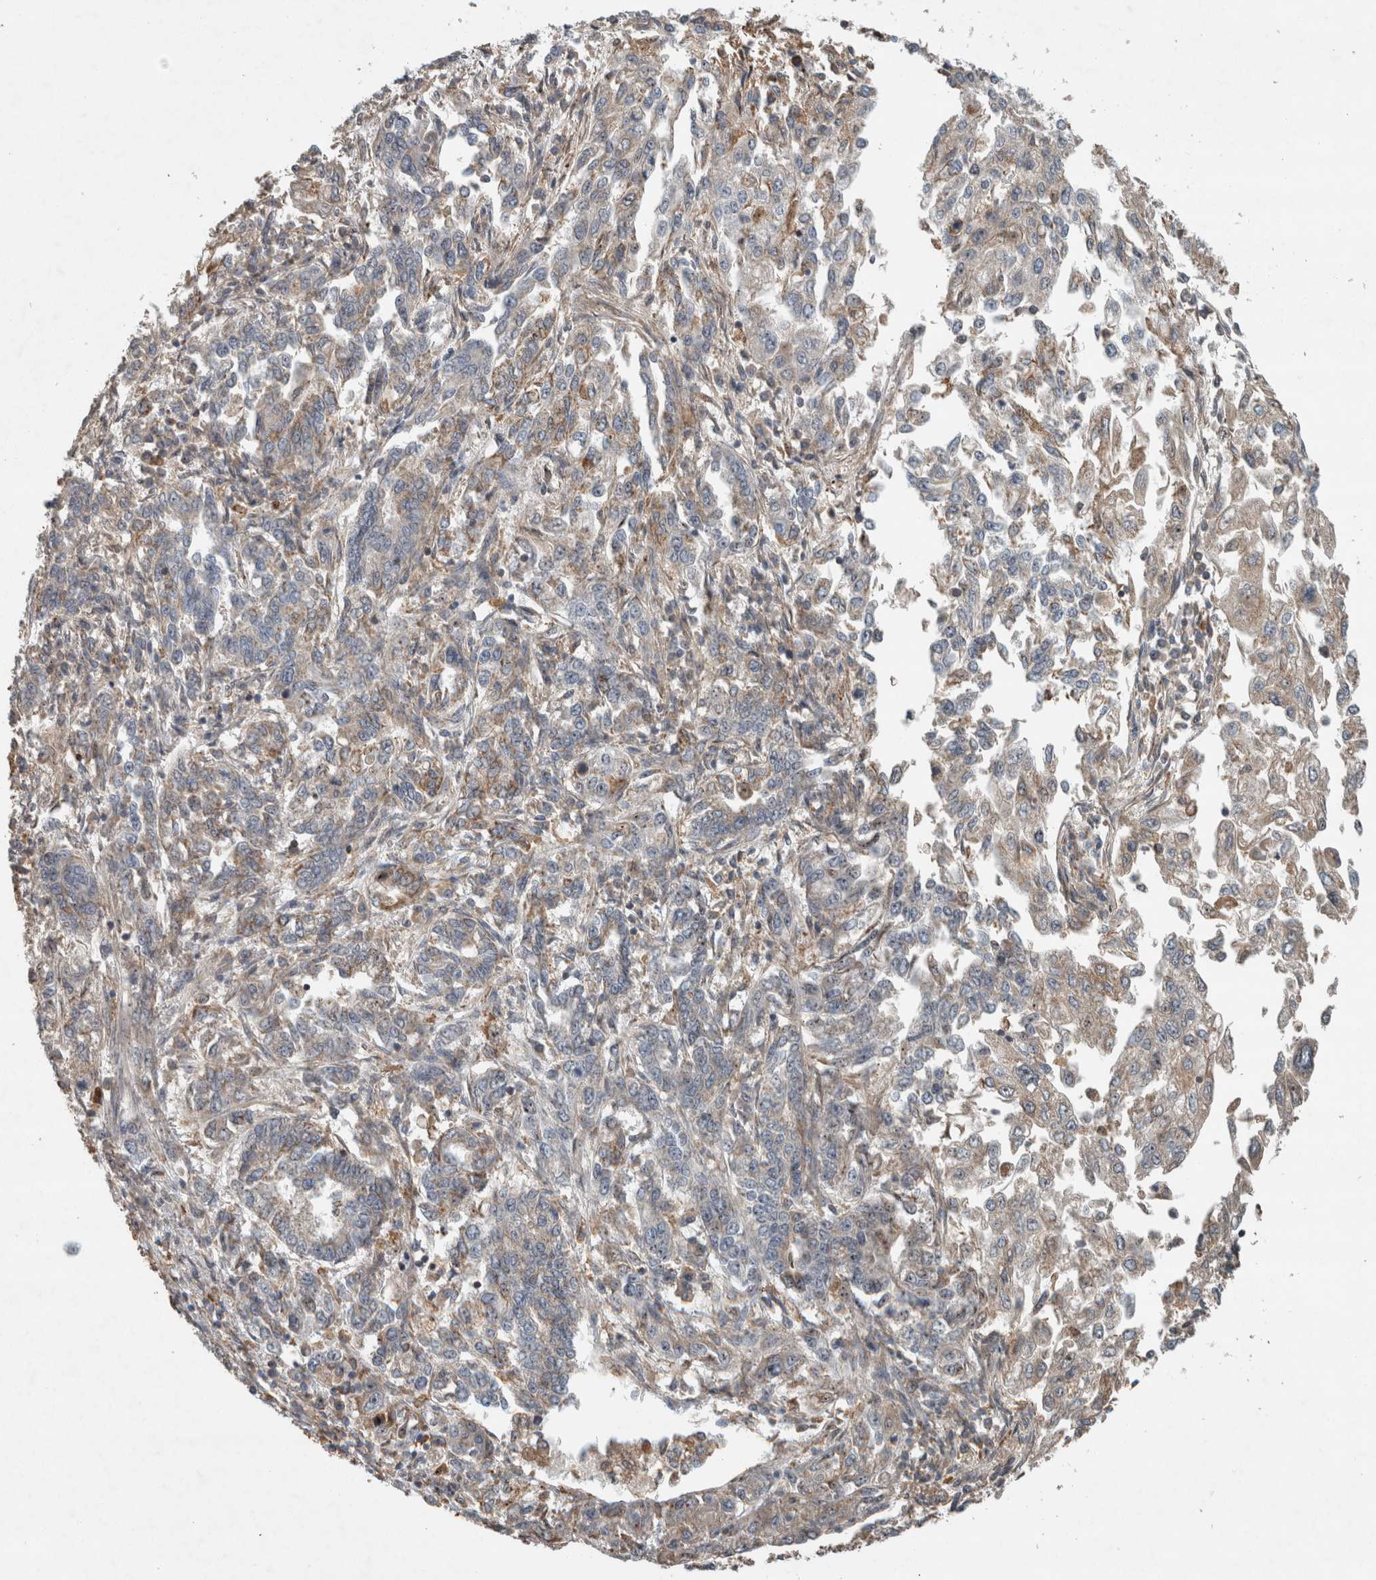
{"staining": {"intensity": "weak", "quantity": "25%-75%", "location": "cytoplasmic/membranous"}, "tissue": "endometrial cancer", "cell_type": "Tumor cells", "image_type": "cancer", "snomed": [{"axis": "morphology", "description": "Adenocarcinoma, NOS"}, {"axis": "topography", "description": "Endometrium"}], "caption": "There is low levels of weak cytoplasmic/membranous positivity in tumor cells of endometrial cancer (adenocarcinoma), as demonstrated by immunohistochemical staining (brown color).", "gene": "GPR137B", "patient": {"sex": "female", "age": 49}}